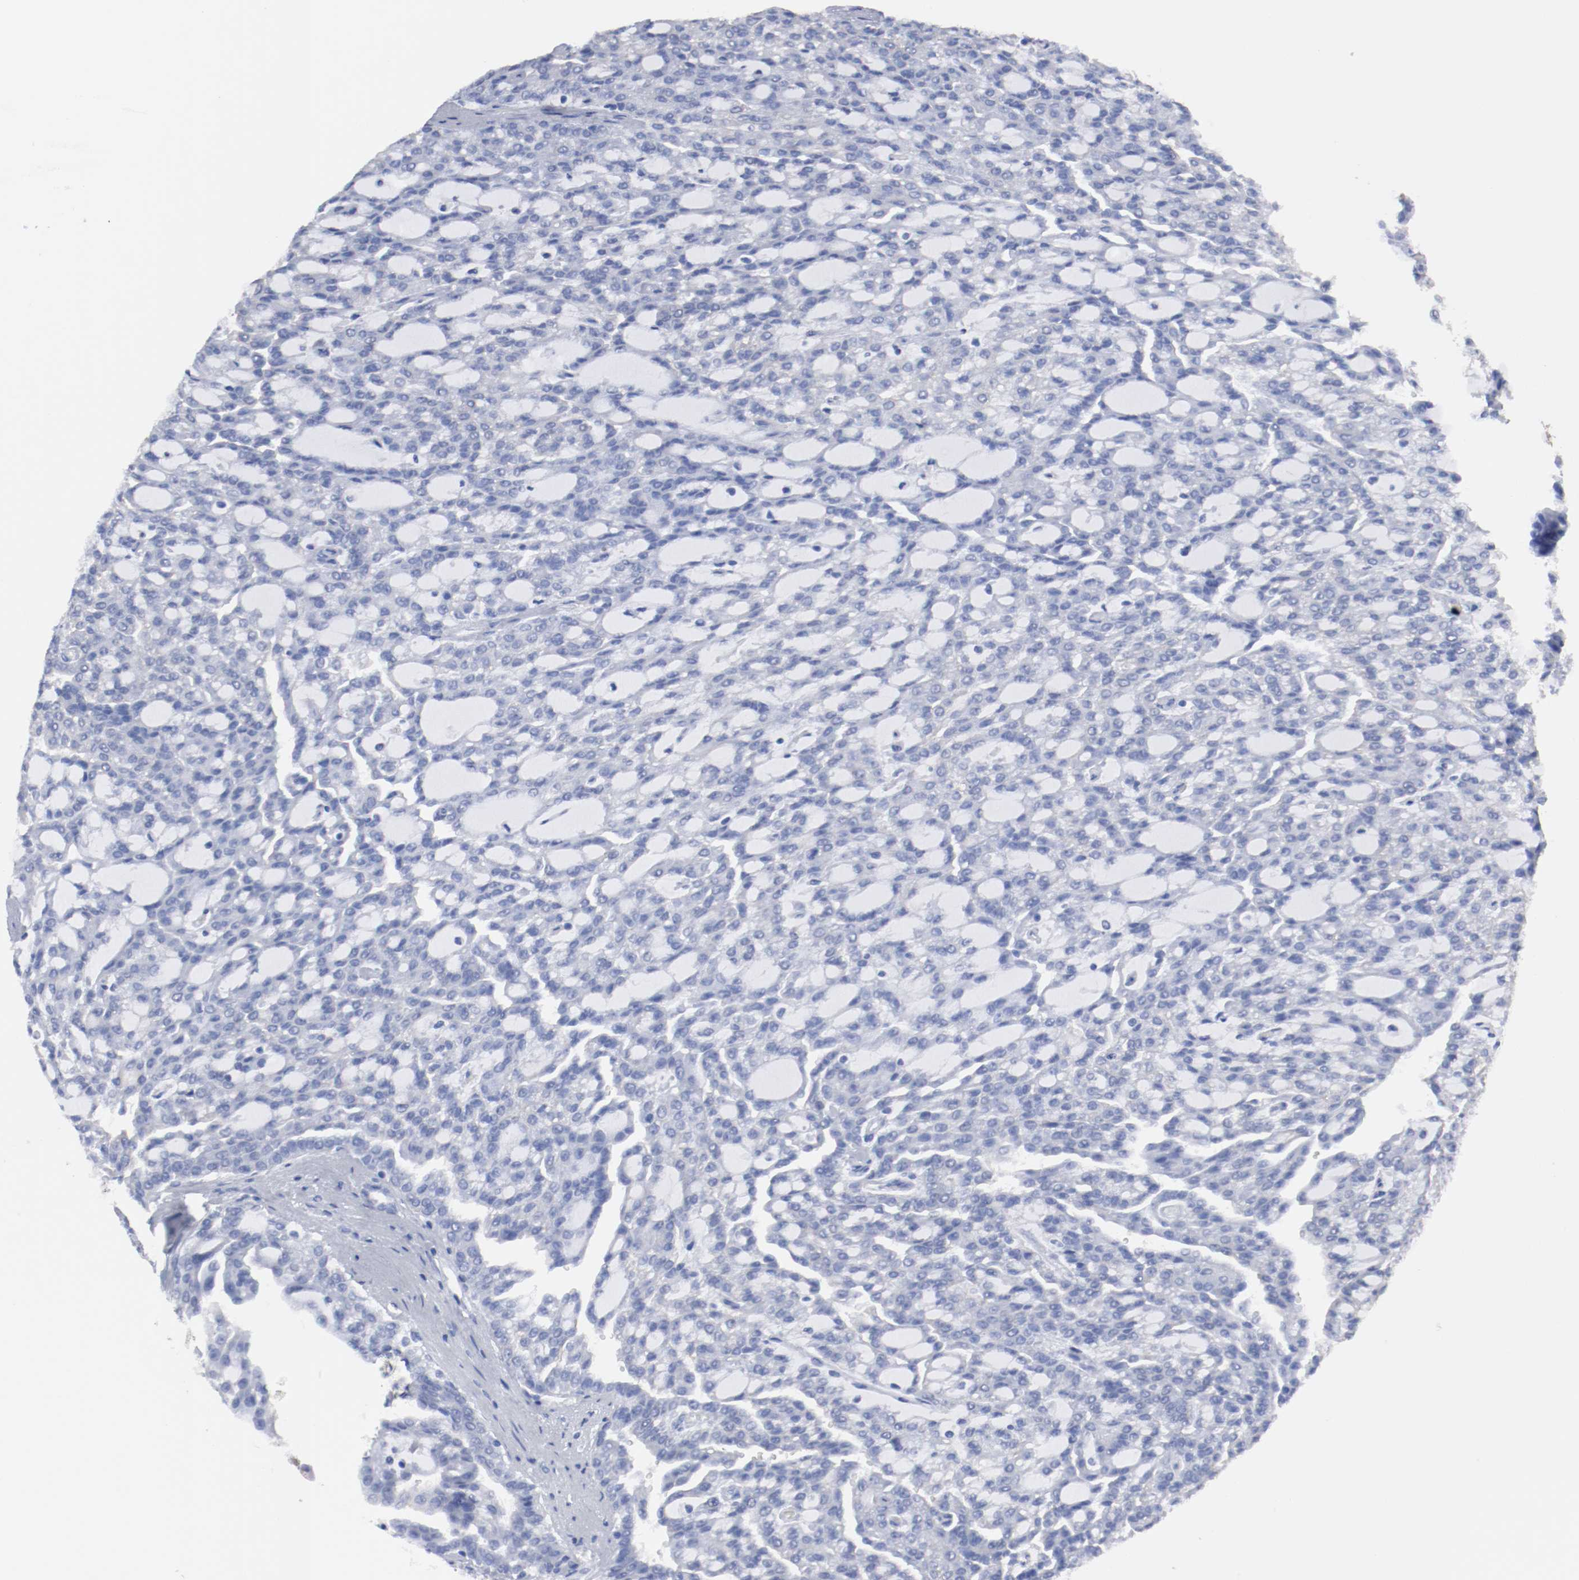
{"staining": {"intensity": "negative", "quantity": "none", "location": "none"}, "tissue": "renal cancer", "cell_type": "Tumor cells", "image_type": "cancer", "snomed": [{"axis": "morphology", "description": "Adenocarcinoma, NOS"}, {"axis": "topography", "description": "Kidney"}], "caption": "Immunohistochemistry micrograph of renal cancer stained for a protein (brown), which displays no positivity in tumor cells.", "gene": "TSPAN6", "patient": {"sex": "male", "age": 63}}